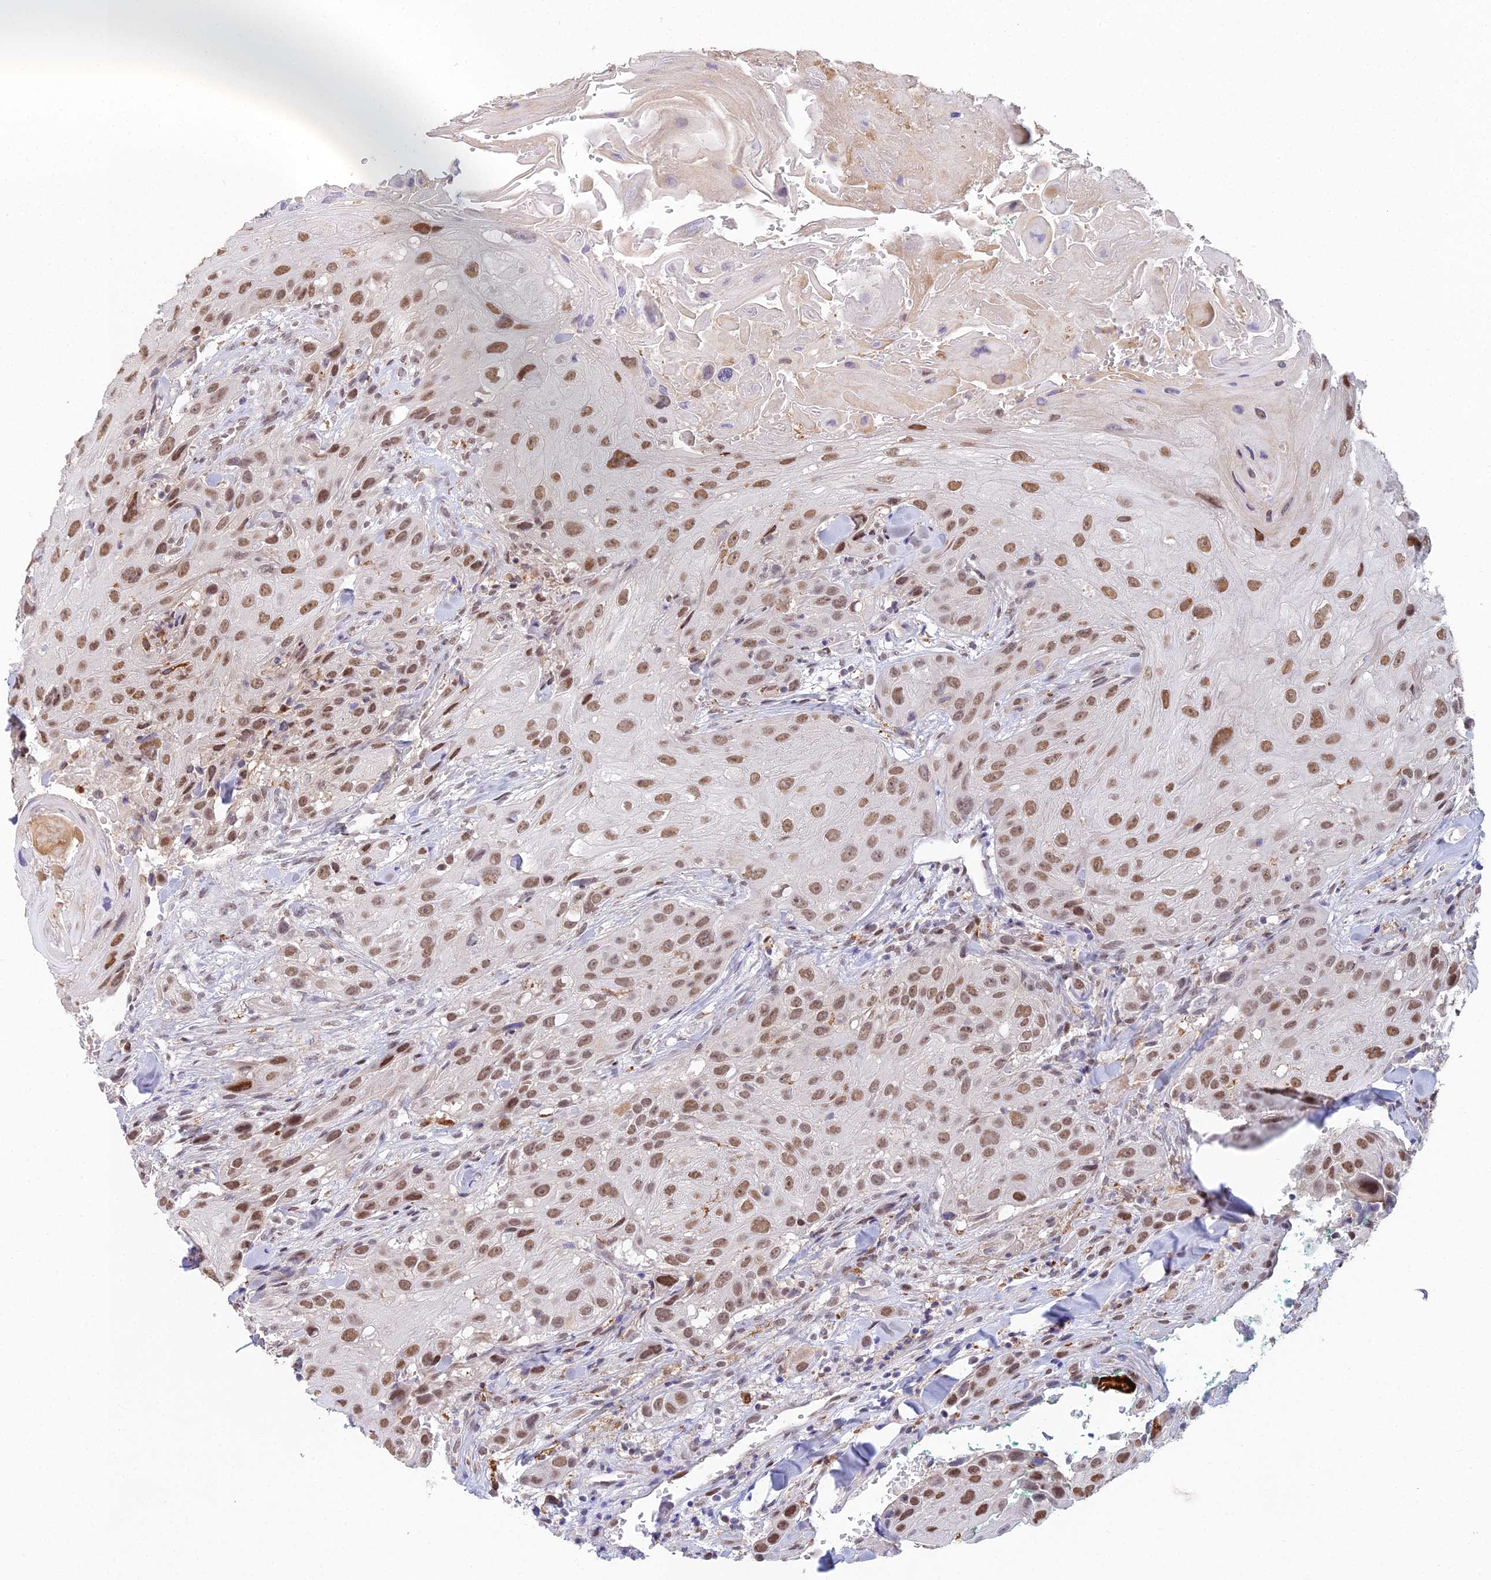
{"staining": {"intensity": "moderate", "quantity": ">75%", "location": "nuclear"}, "tissue": "head and neck cancer", "cell_type": "Tumor cells", "image_type": "cancer", "snomed": [{"axis": "morphology", "description": "Squamous cell carcinoma, NOS"}, {"axis": "topography", "description": "Head-Neck"}], "caption": "High-power microscopy captured an immunohistochemistry photomicrograph of head and neck cancer (squamous cell carcinoma), revealing moderate nuclear positivity in approximately >75% of tumor cells.", "gene": "ABHD17A", "patient": {"sex": "male", "age": 81}}